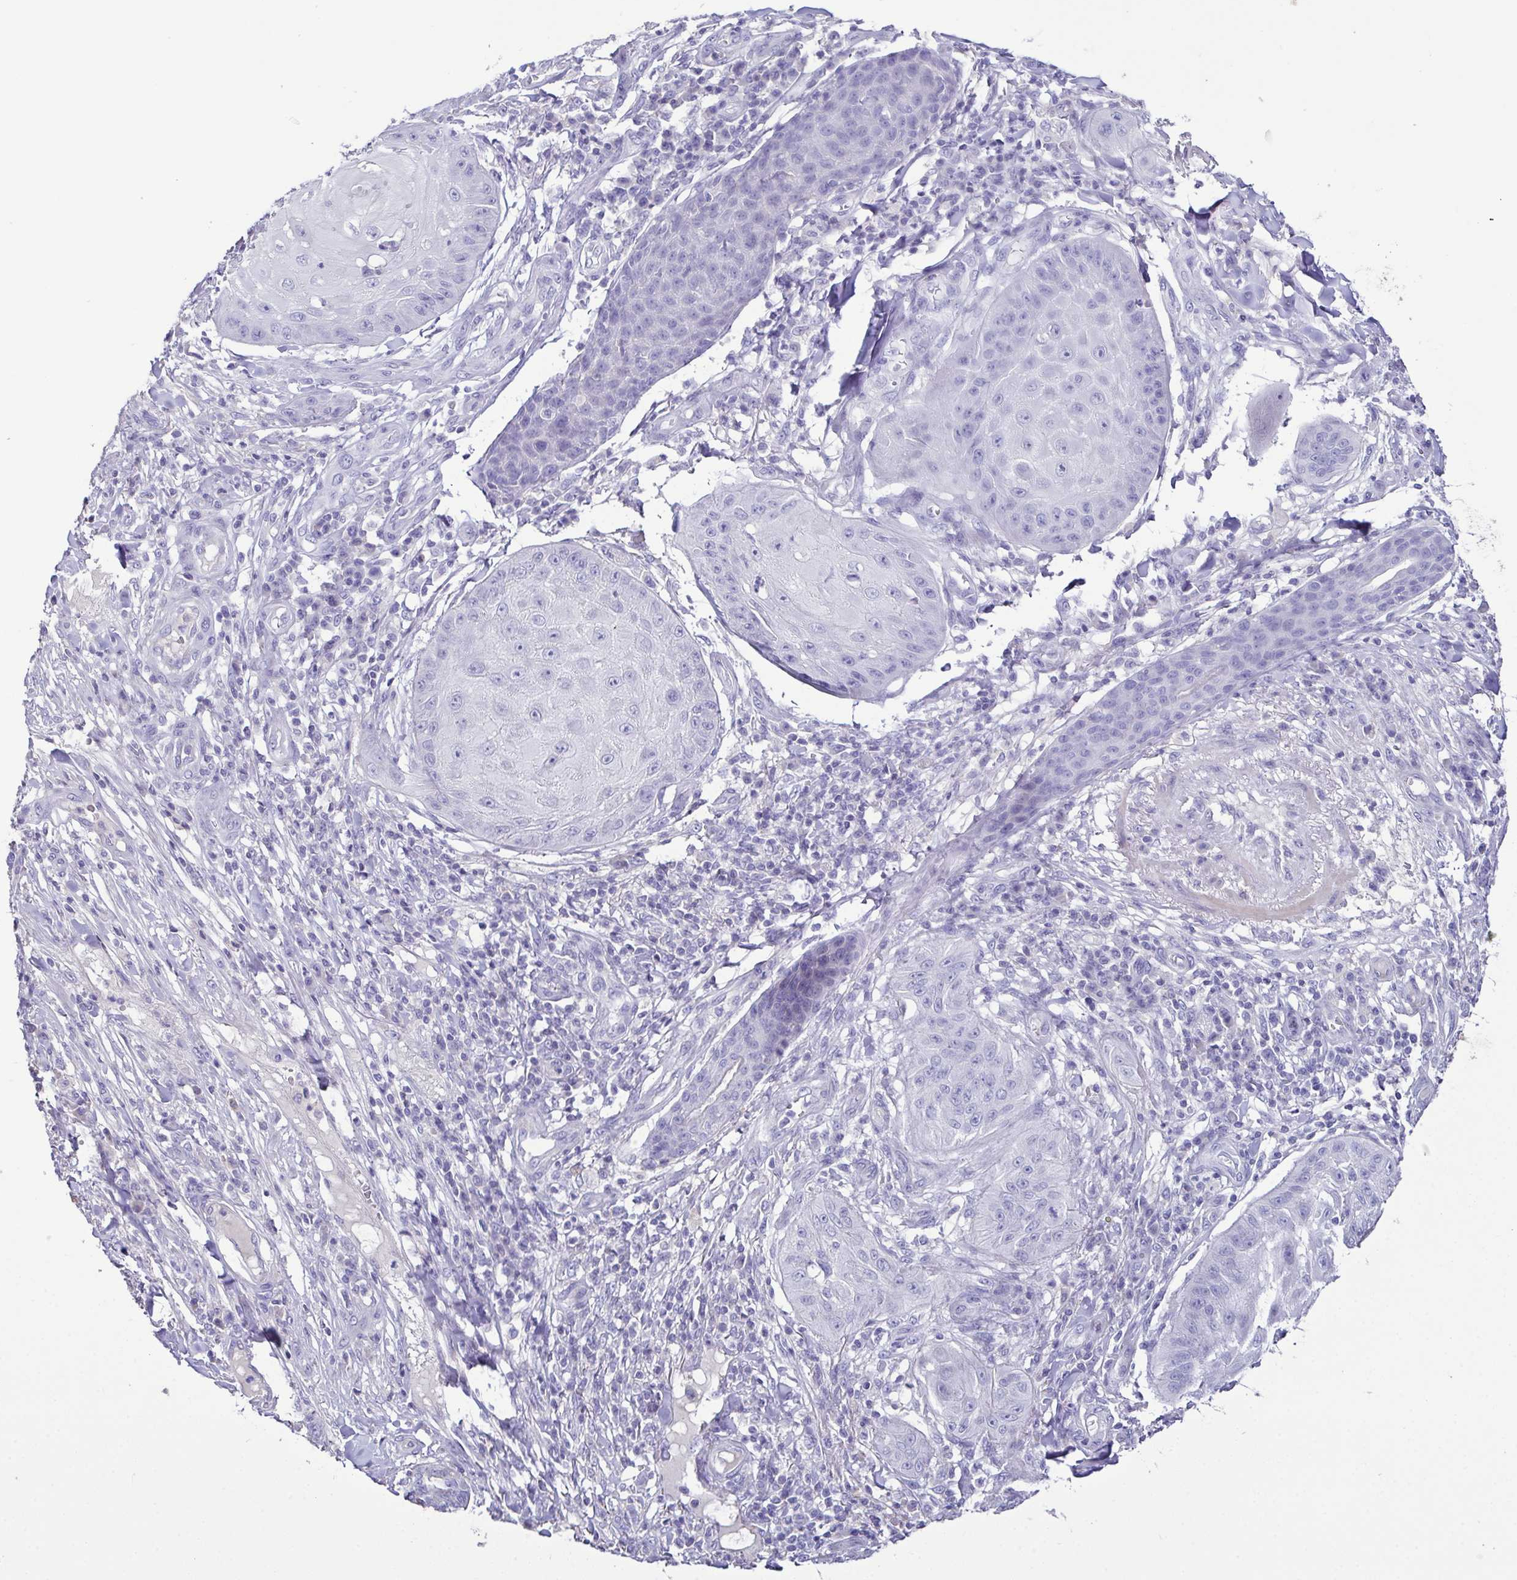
{"staining": {"intensity": "negative", "quantity": "none", "location": "none"}, "tissue": "skin cancer", "cell_type": "Tumor cells", "image_type": "cancer", "snomed": [{"axis": "morphology", "description": "Squamous cell carcinoma, NOS"}, {"axis": "topography", "description": "Skin"}], "caption": "This image is of skin cancer stained with immunohistochemistry (IHC) to label a protein in brown with the nuclei are counter-stained blue. There is no staining in tumor cells.", "gene": "MARCO", "patient": {"sex": "male", "age": 70}}